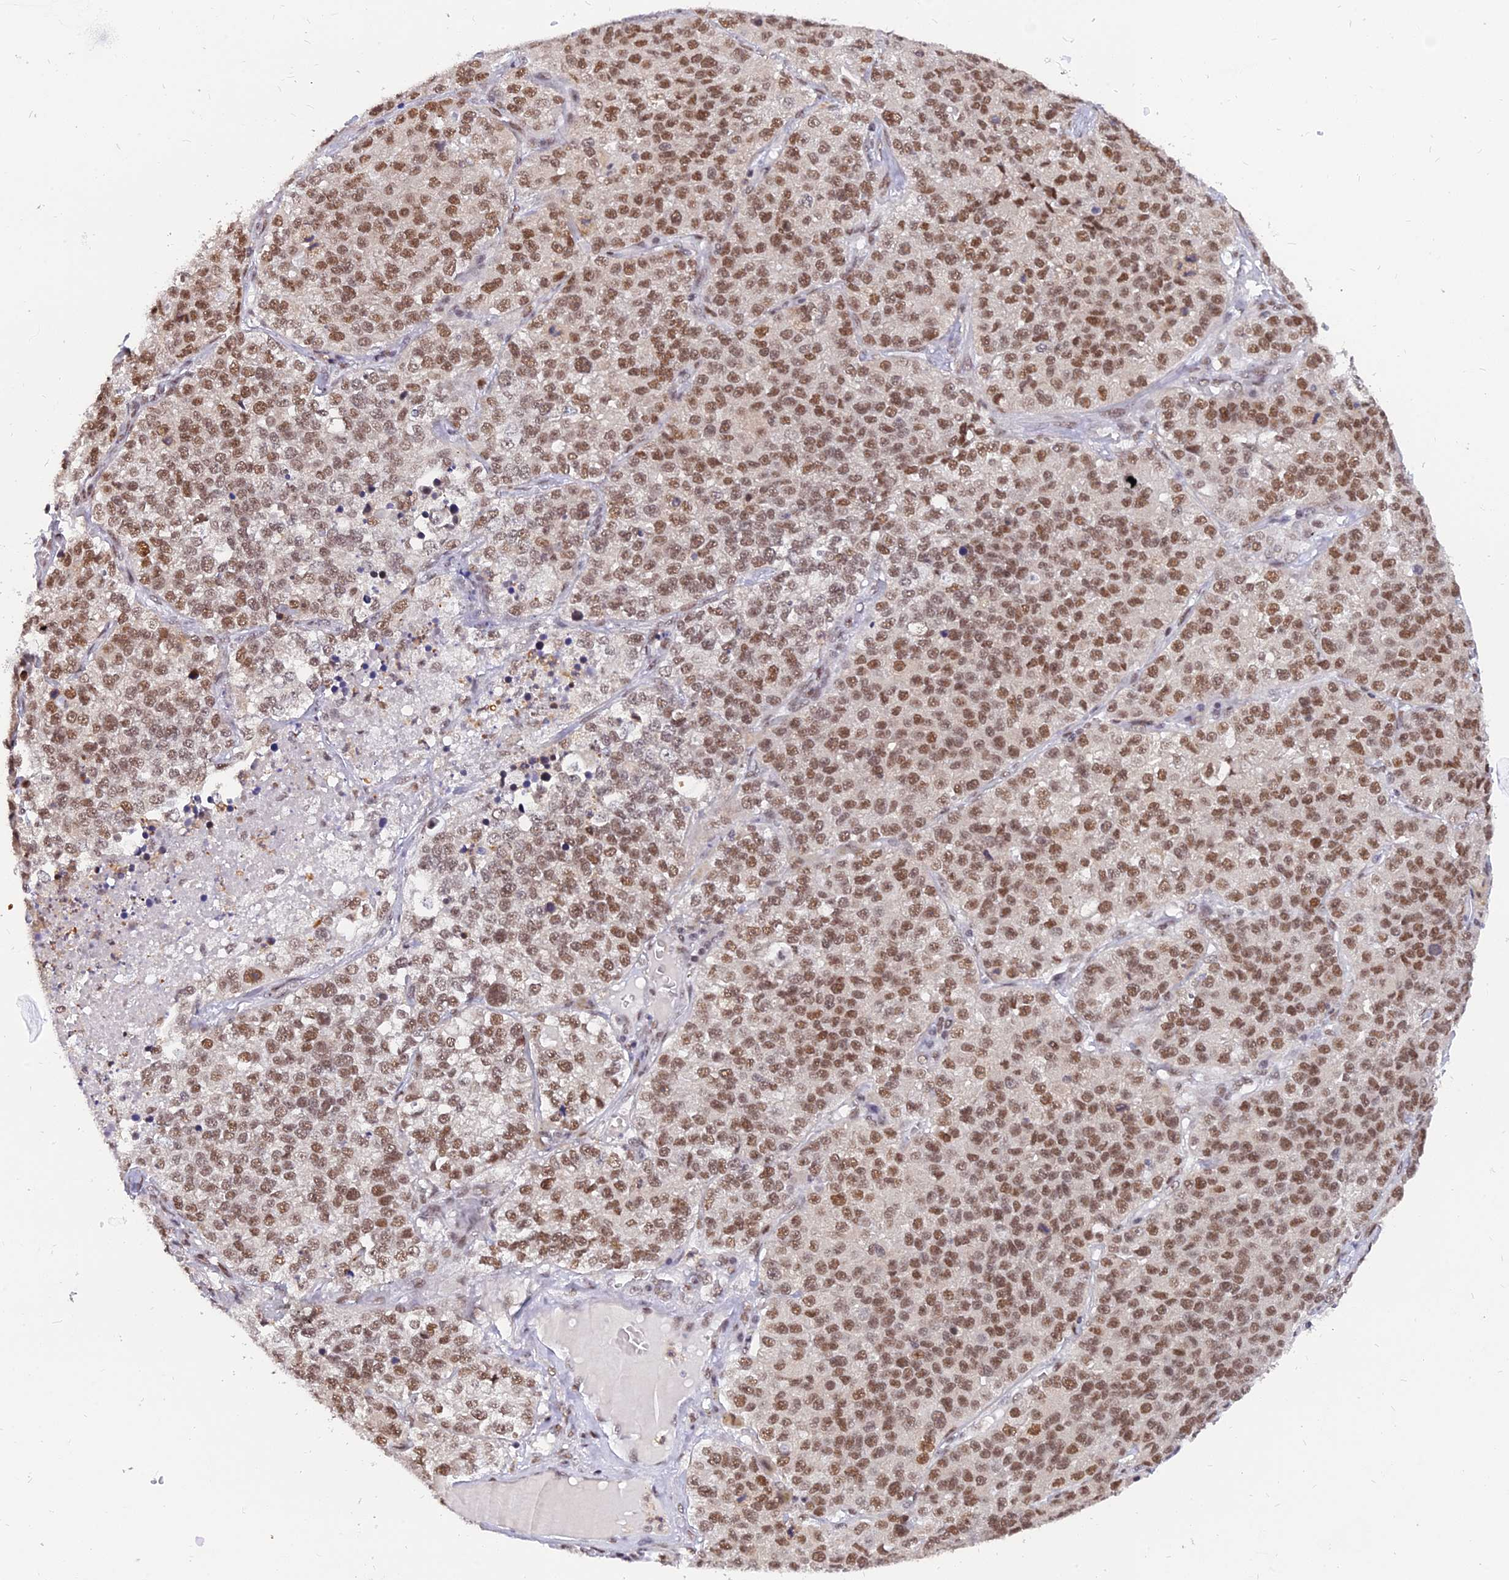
{"staining": {"intensity": "moderate", "quantity": "25%-75%", "location": "nuclear"}, "tissue": "lung cancer", "cell_type": "Tumor cells", "image_type": "cancer", "snomed": [{"axis": "morphology", "description": "Adenocarcinoma, NOS"}, {"axis": "topography", "description": "Lung"}], "caption": "Protein staining of lung cancer (adenocarcinoma) tissue demonstrates moderate nuclear staining in about 25%-75% of tumor cells. The staining was performed using DAB (3,3'-diaminobenzidine) to visualize the protein expression in brown, while the nuclei were stained in blue with hematoxylin (Magnification: 20x).", "gene": "DPY30", "patient": {"sex": "male", "age": 49}}